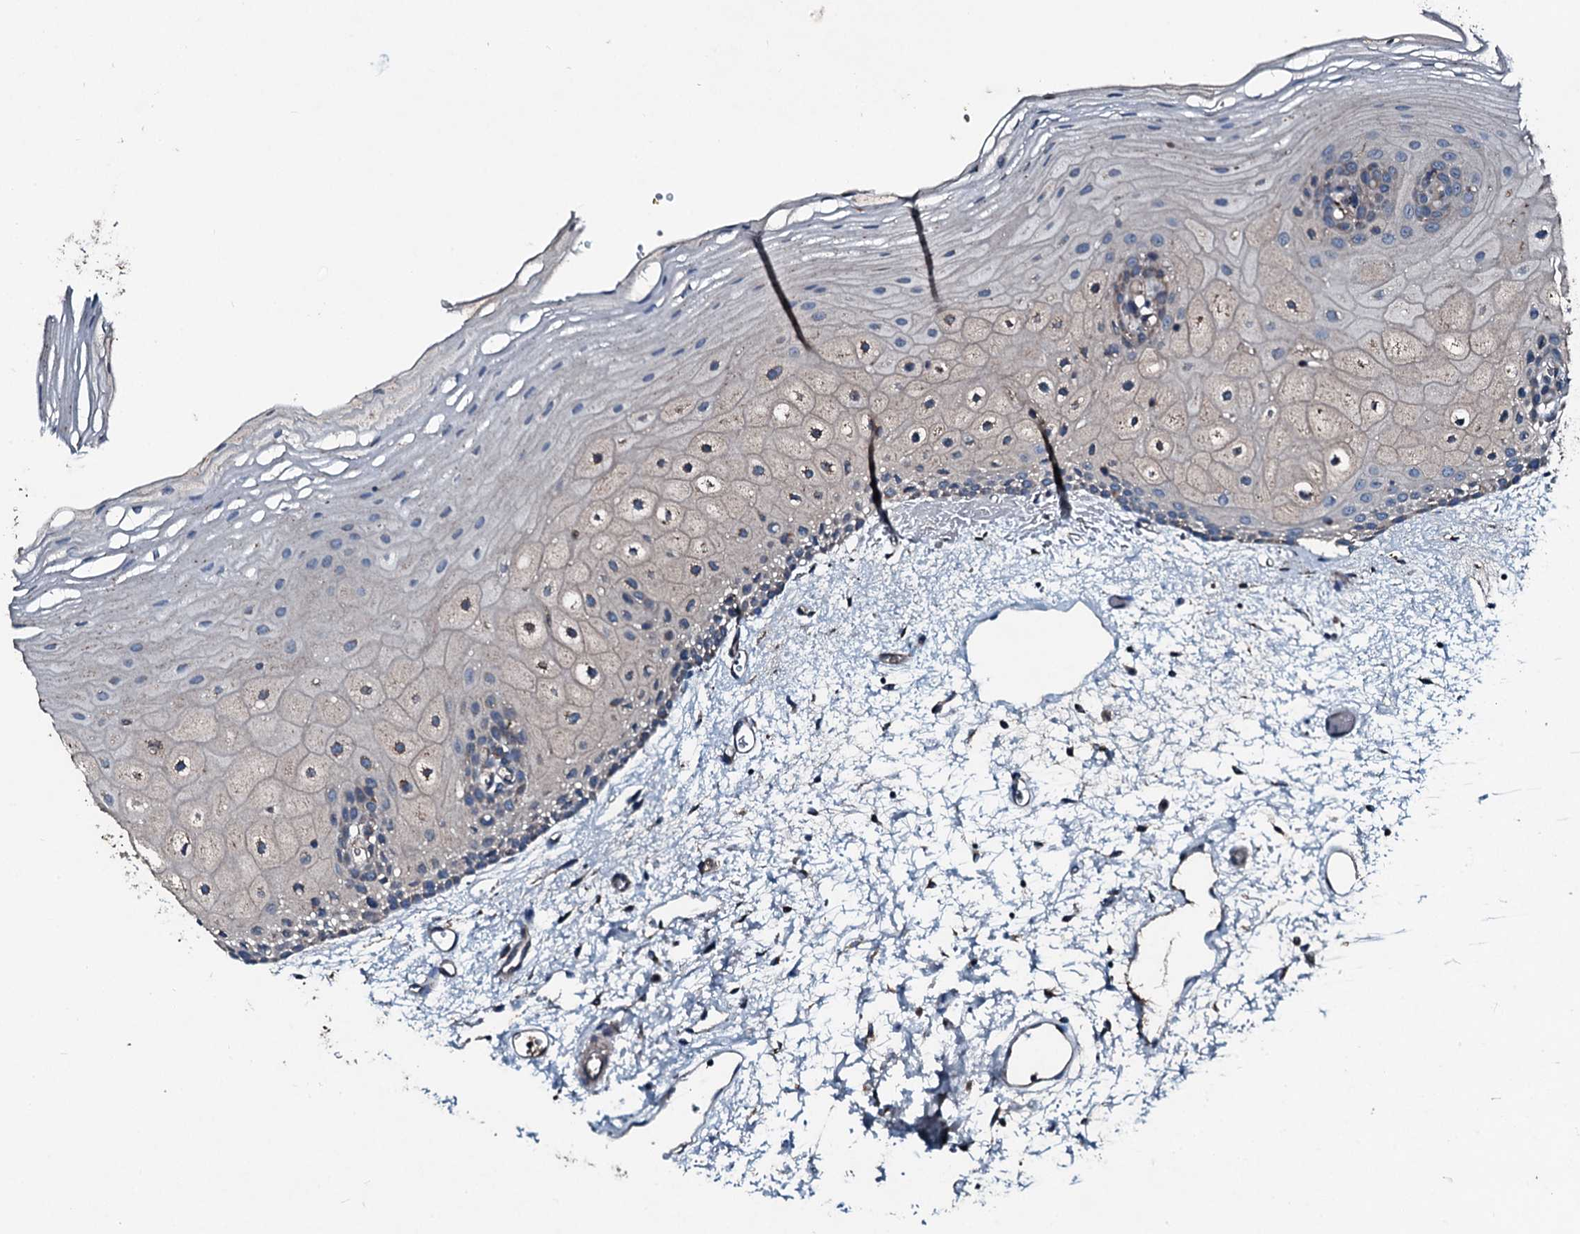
{"staining": {"intensity": "moderate", "quantity": "<25%", "location": "cytoplasmic/membranous"}, "tissue": "oral mucosa", "cell_type": "Squamous epithelial cells", "image_type": "normal", "snomed": [{"axis": "morphology", "description": "Normal tissue, NOS"}, {"axis": "topography", "description": "Oral tissue"}], "caption": "Immunohistochemistry (IHC) image of normal human oral mucosa stained for a protein (brown), which demonstrates low levels of moderate cytoplasmic/membranous staining in approximately <25% of squamous epithelial cells.", "gene": "ACSS3", "patient": {"sex": "female", "age": 70}}